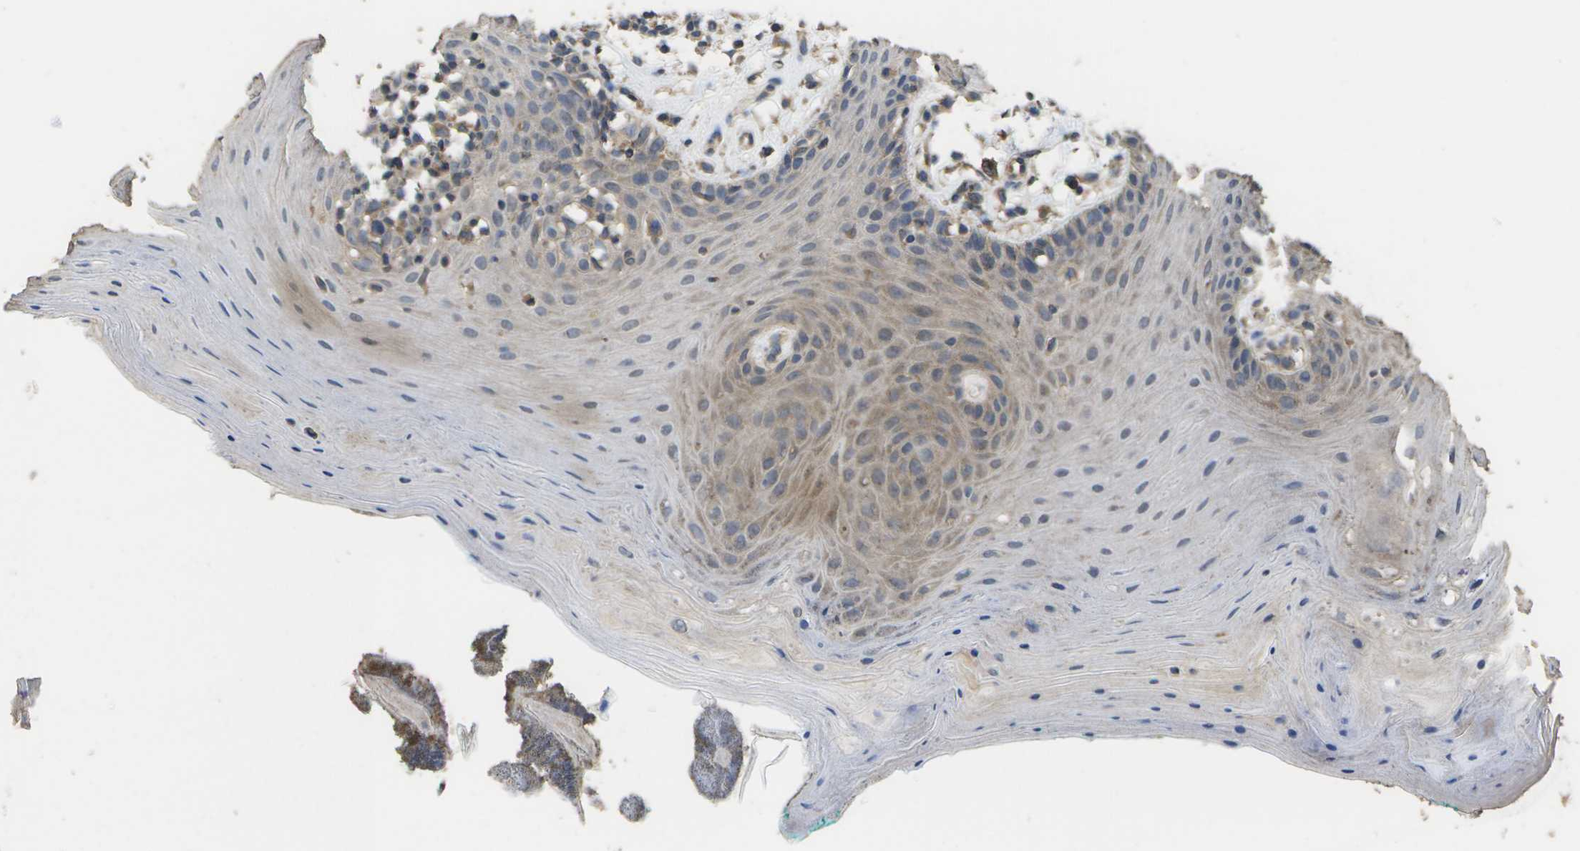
{"staining": {"intensity": "weak", "quantity": "25%-75%", "location": "cytoplasmic/membranous"}, "tissue": "oral mucosa", "cell_type": "Squamous epithelial cells", "image_type": "normal", "snomed": [{"axis": "morphology", "description": "Normal tissue, NOS"}, {"axis": "topography", "description": "Skeletal muscle"}, {"axis": "topography", "description": "Oral tissue"}], "caption": "Oral mucosa stained with DAB (3,3'-diaminobenzidine) immunohistochemistry reveals low levels of weak cytoplasmic/membranous positivity in approximately 25%-75% of squamous epithelial cells. (DAB = brown stain, brightfield microscopy at high magnification).", "gene": "SACS", "patient": {"sex": "male", "age": 58}}